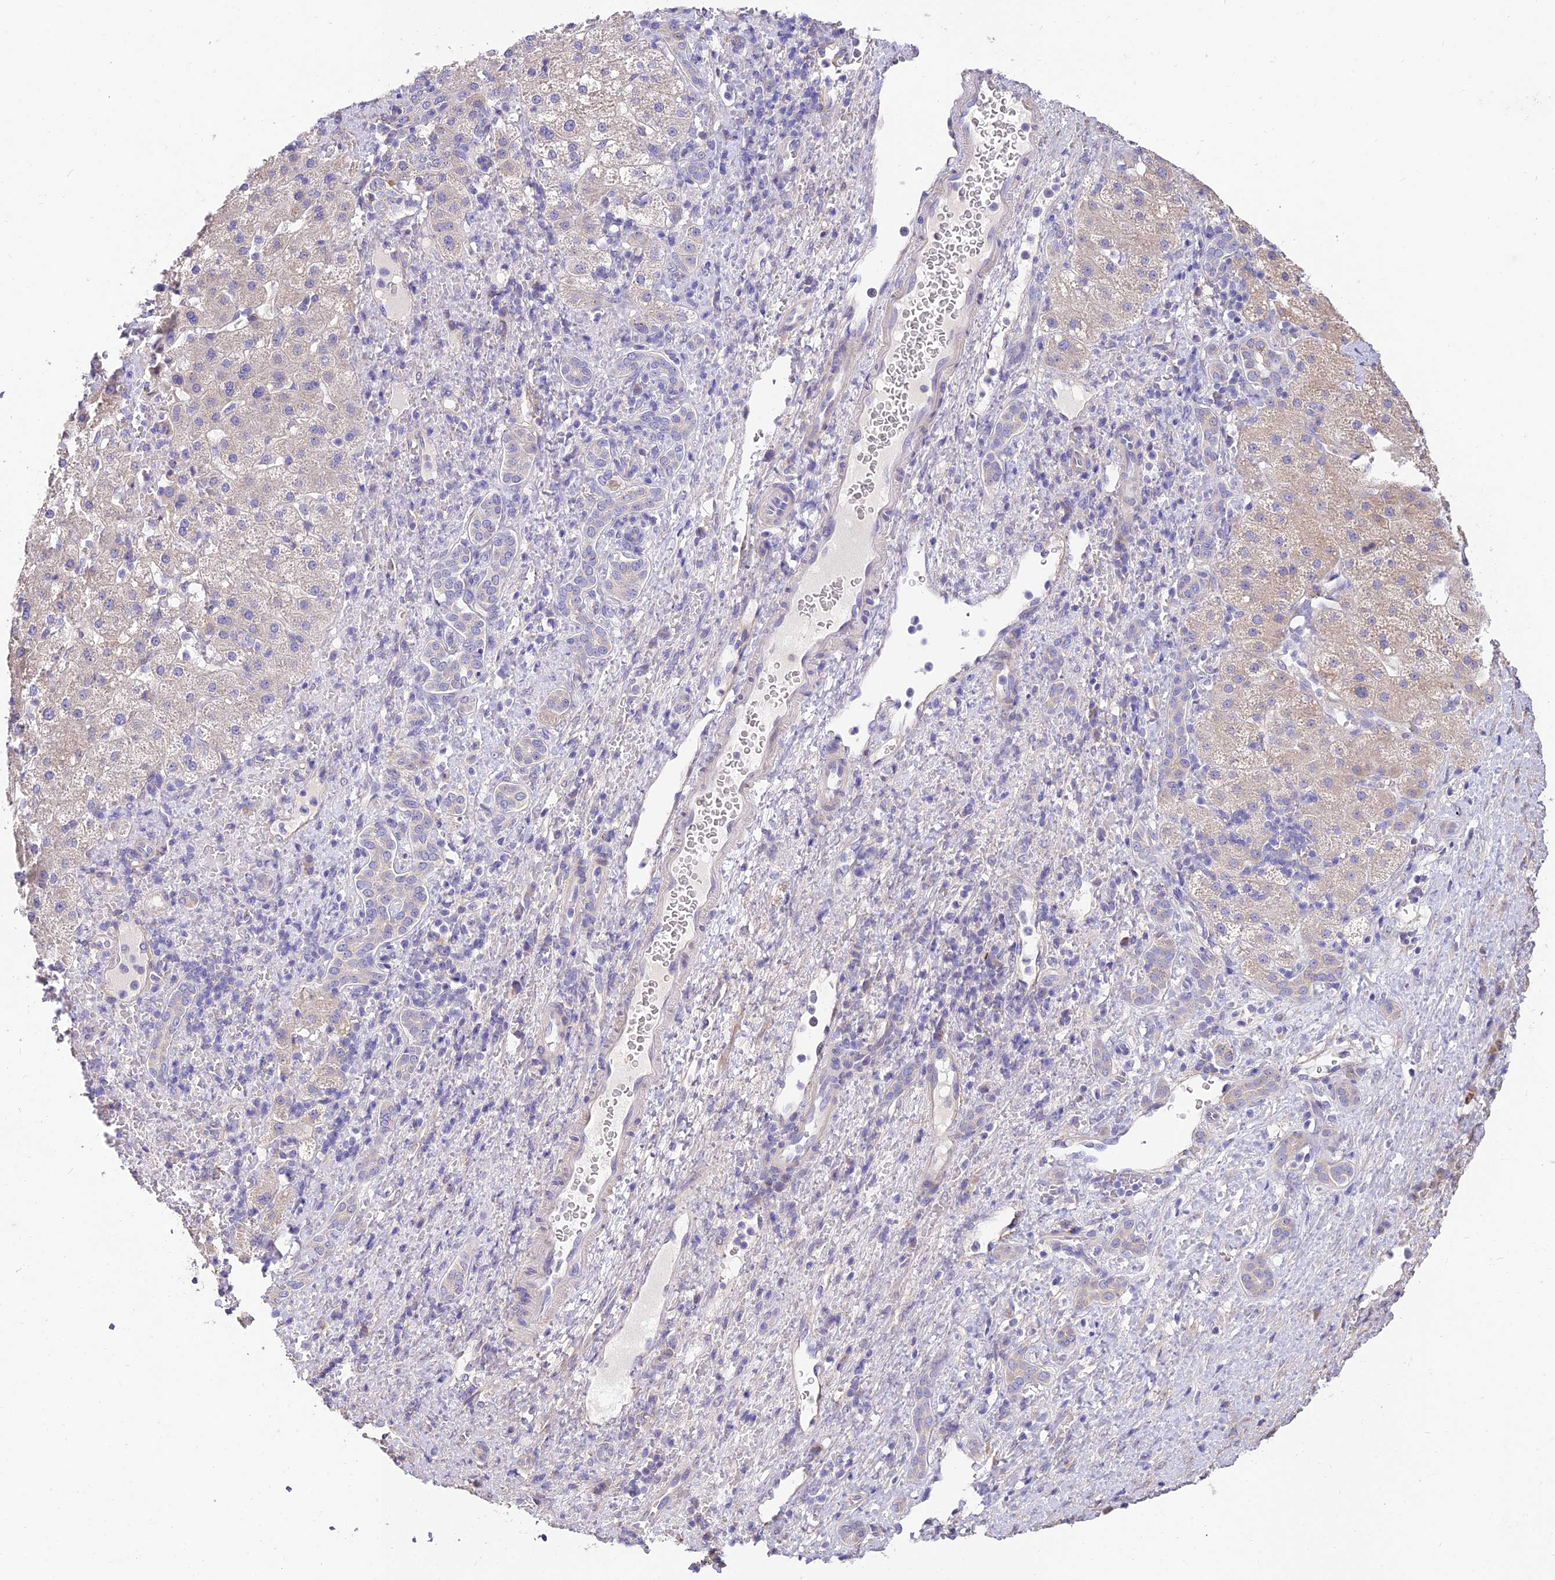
{"staining": {"intensity": "weak", "quantity": "<25%", "location": "cytoplasmic/membranous"}, "tissue": "liver cancer", "cell_type": "Tumor cells", "image_type": "cancer", "snomed": [{"axis": "morphology", "description": "Normal tissue, NOS"}, {"axis": "morphology", "description": "Carcinoma, Hepatocellular, NOS"}, {"axis": "topography", "description": "Liver"}], "caption": "Immunohistochemistry (IHC) image of neoplastic tissue: liver hepatocellular carcinoma stained with DAB (3,3'-diaminobenzidine) demonstrates no significant protein expression in tumor cells.", "gene": "ARL8B", "patient": {"sex": "male", "age": 57}}